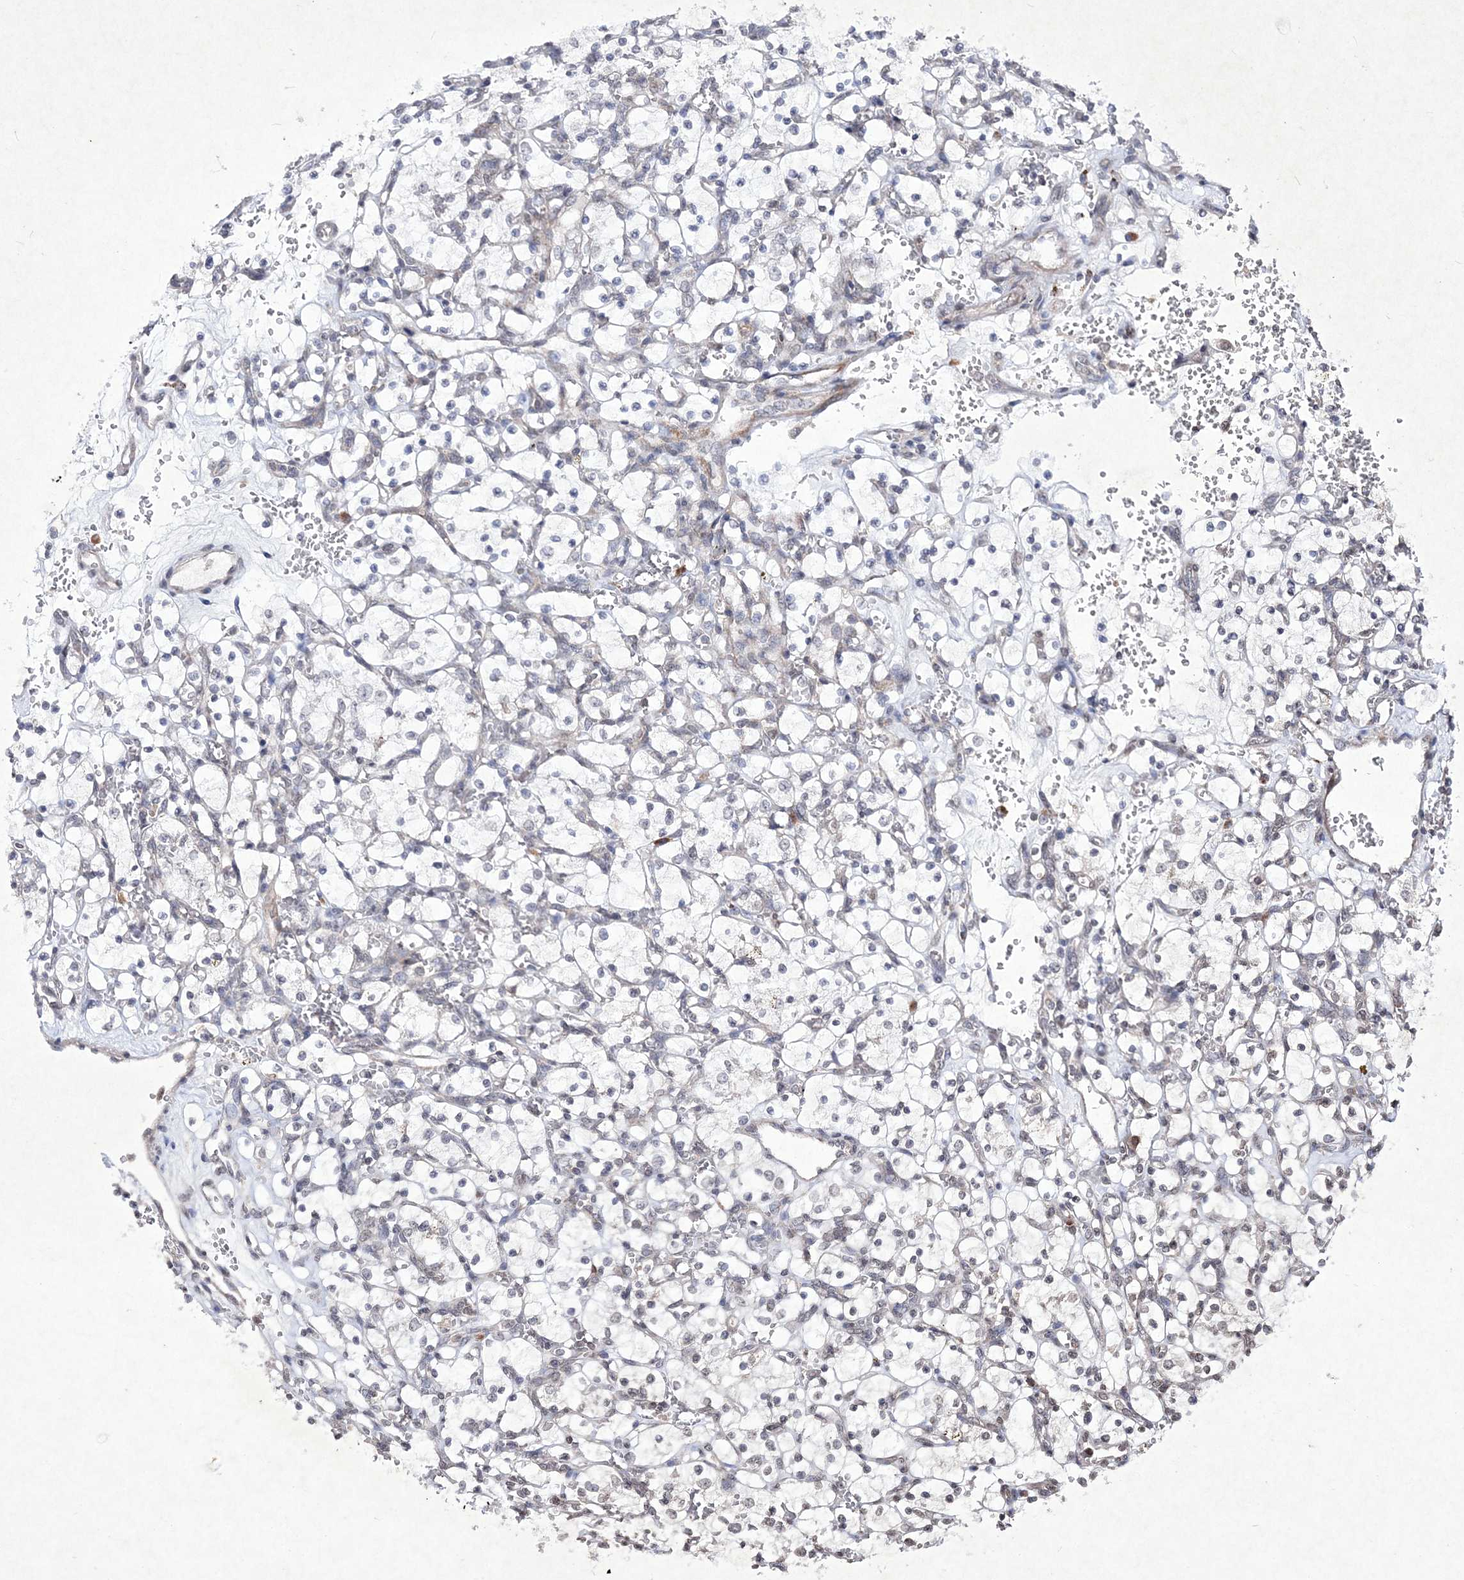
{"staining": {"intensity": "negative", "quantity": "none", "location": "none"}, "tissue": "renal cancer", "cell_type": "Tumor cells", "image_type": "cancer", "snomed": [{"axis": "morphology", "description": "Adenocarcinoma, NOS"}, {"axis": "topography", "description": "Kidney"}], "caption": "High power microscopy photomicrograph of an immunohistochemistry (IHC) photomicrograph of renal cancer (adenocarcinoma), revealing no significant expression in tumor cells.", "gene": "SOWAHB", "patient": {"sex": "female", "age": 69}}